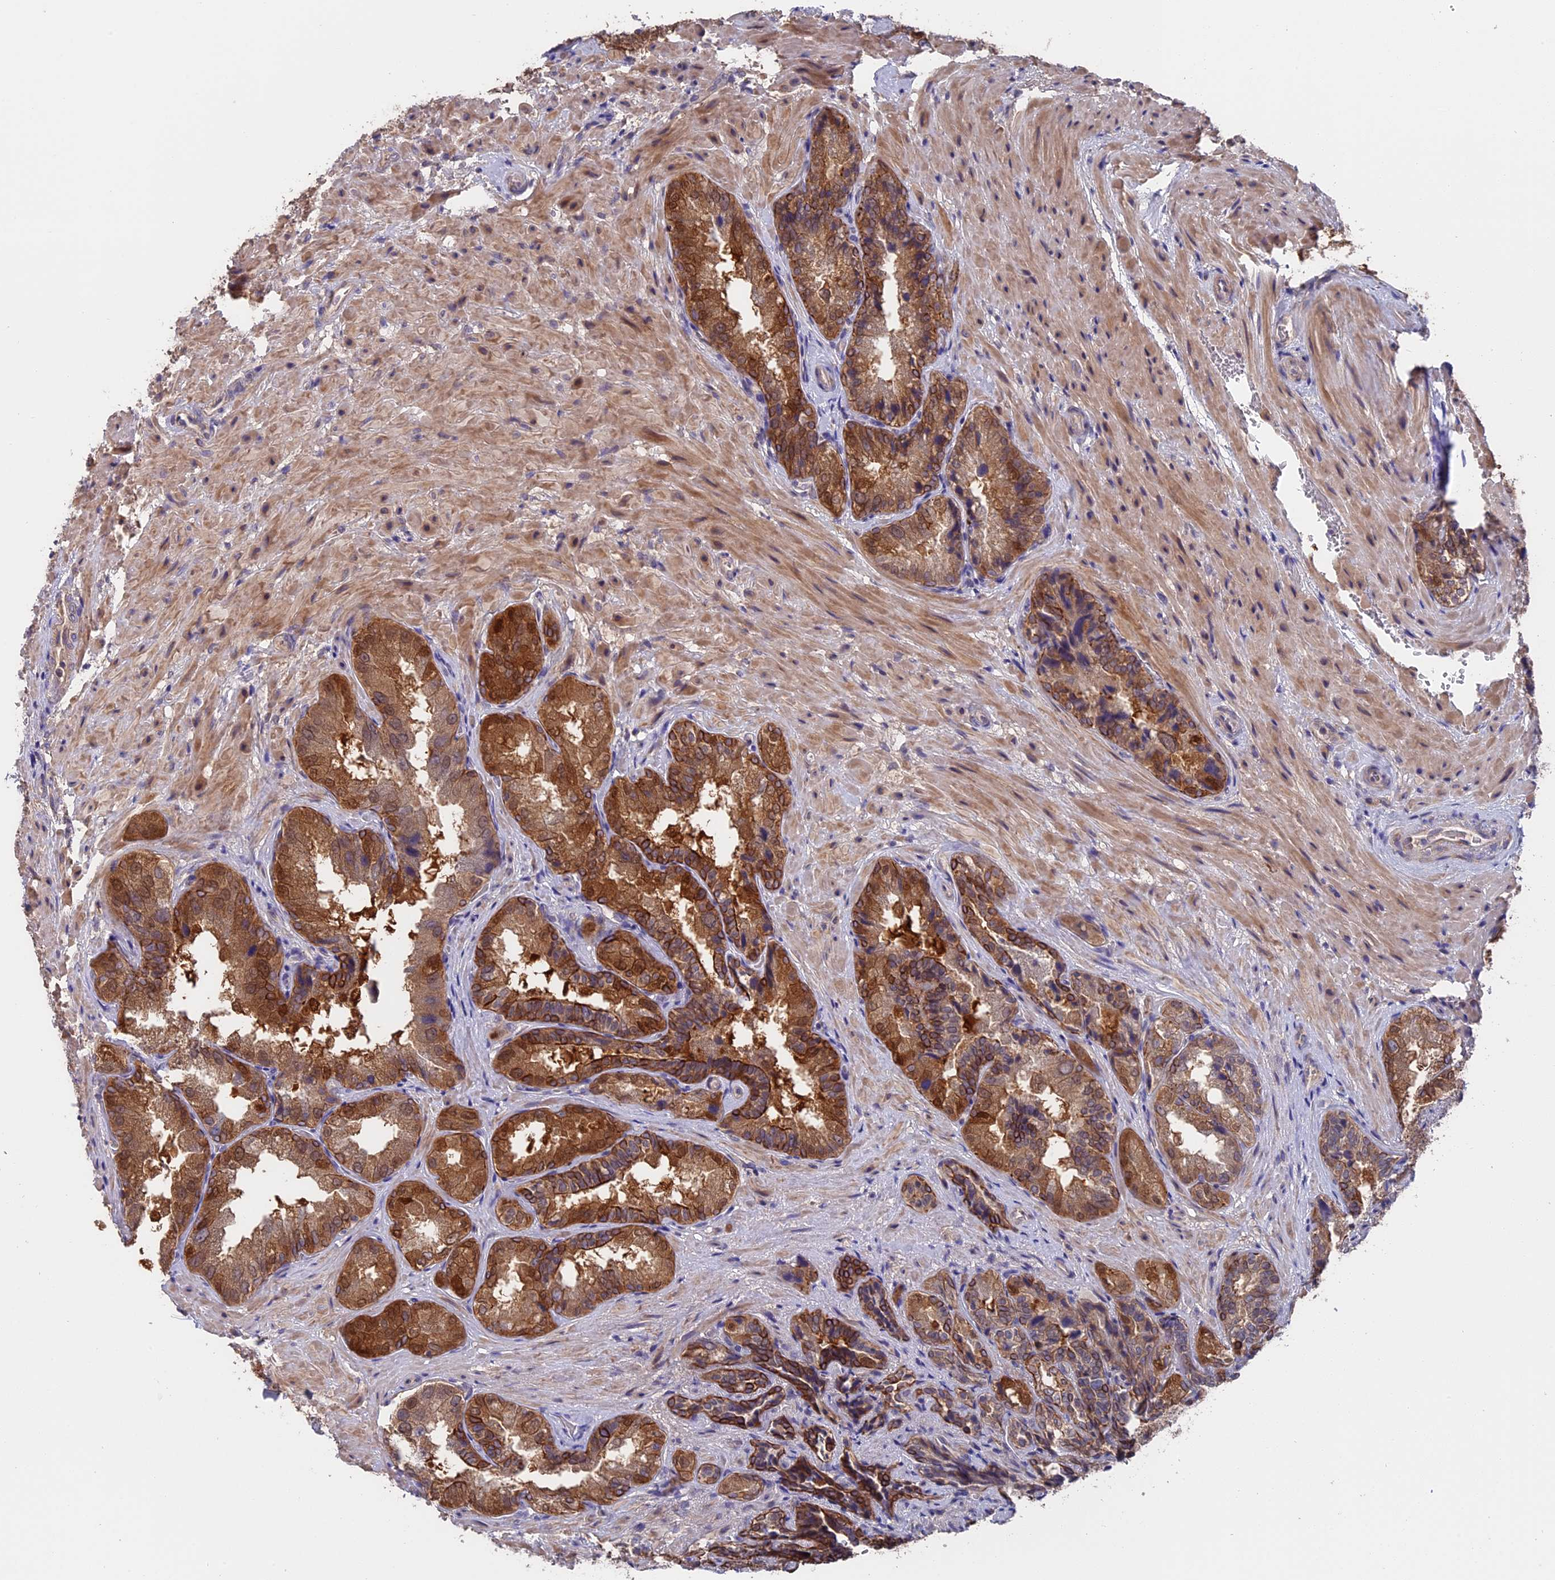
{"staining": {"intensity": "strong", "quantity": ">75%", "location": "cytoplasmic/membranous"}, "tissue": "seminal vesicle", "cell_type": "Glandular cells", "image_type": "normal", "snomed": [{"axis": "morphology", "description": "Normal tissue, NOS"}, {"axis": "topography", "description": "Seminal veicle"}, {"axis": "topography", "description": "Peripheral nerve tissue"}], "caption": "Immunohistochemistry (IHC) micrograph of unremarkable seminal vesicle: human seminal vesicle stained using immunohistochemistry (IHC) demonstrates high levels of strong protein expression localized specifically in the cytoplasmic/membranous of glandular cells, appearing as a cytoplasmic/membranous brown color.", "gene": "ZCCHC2", "patient": {"sex": "male", "age": 63}}